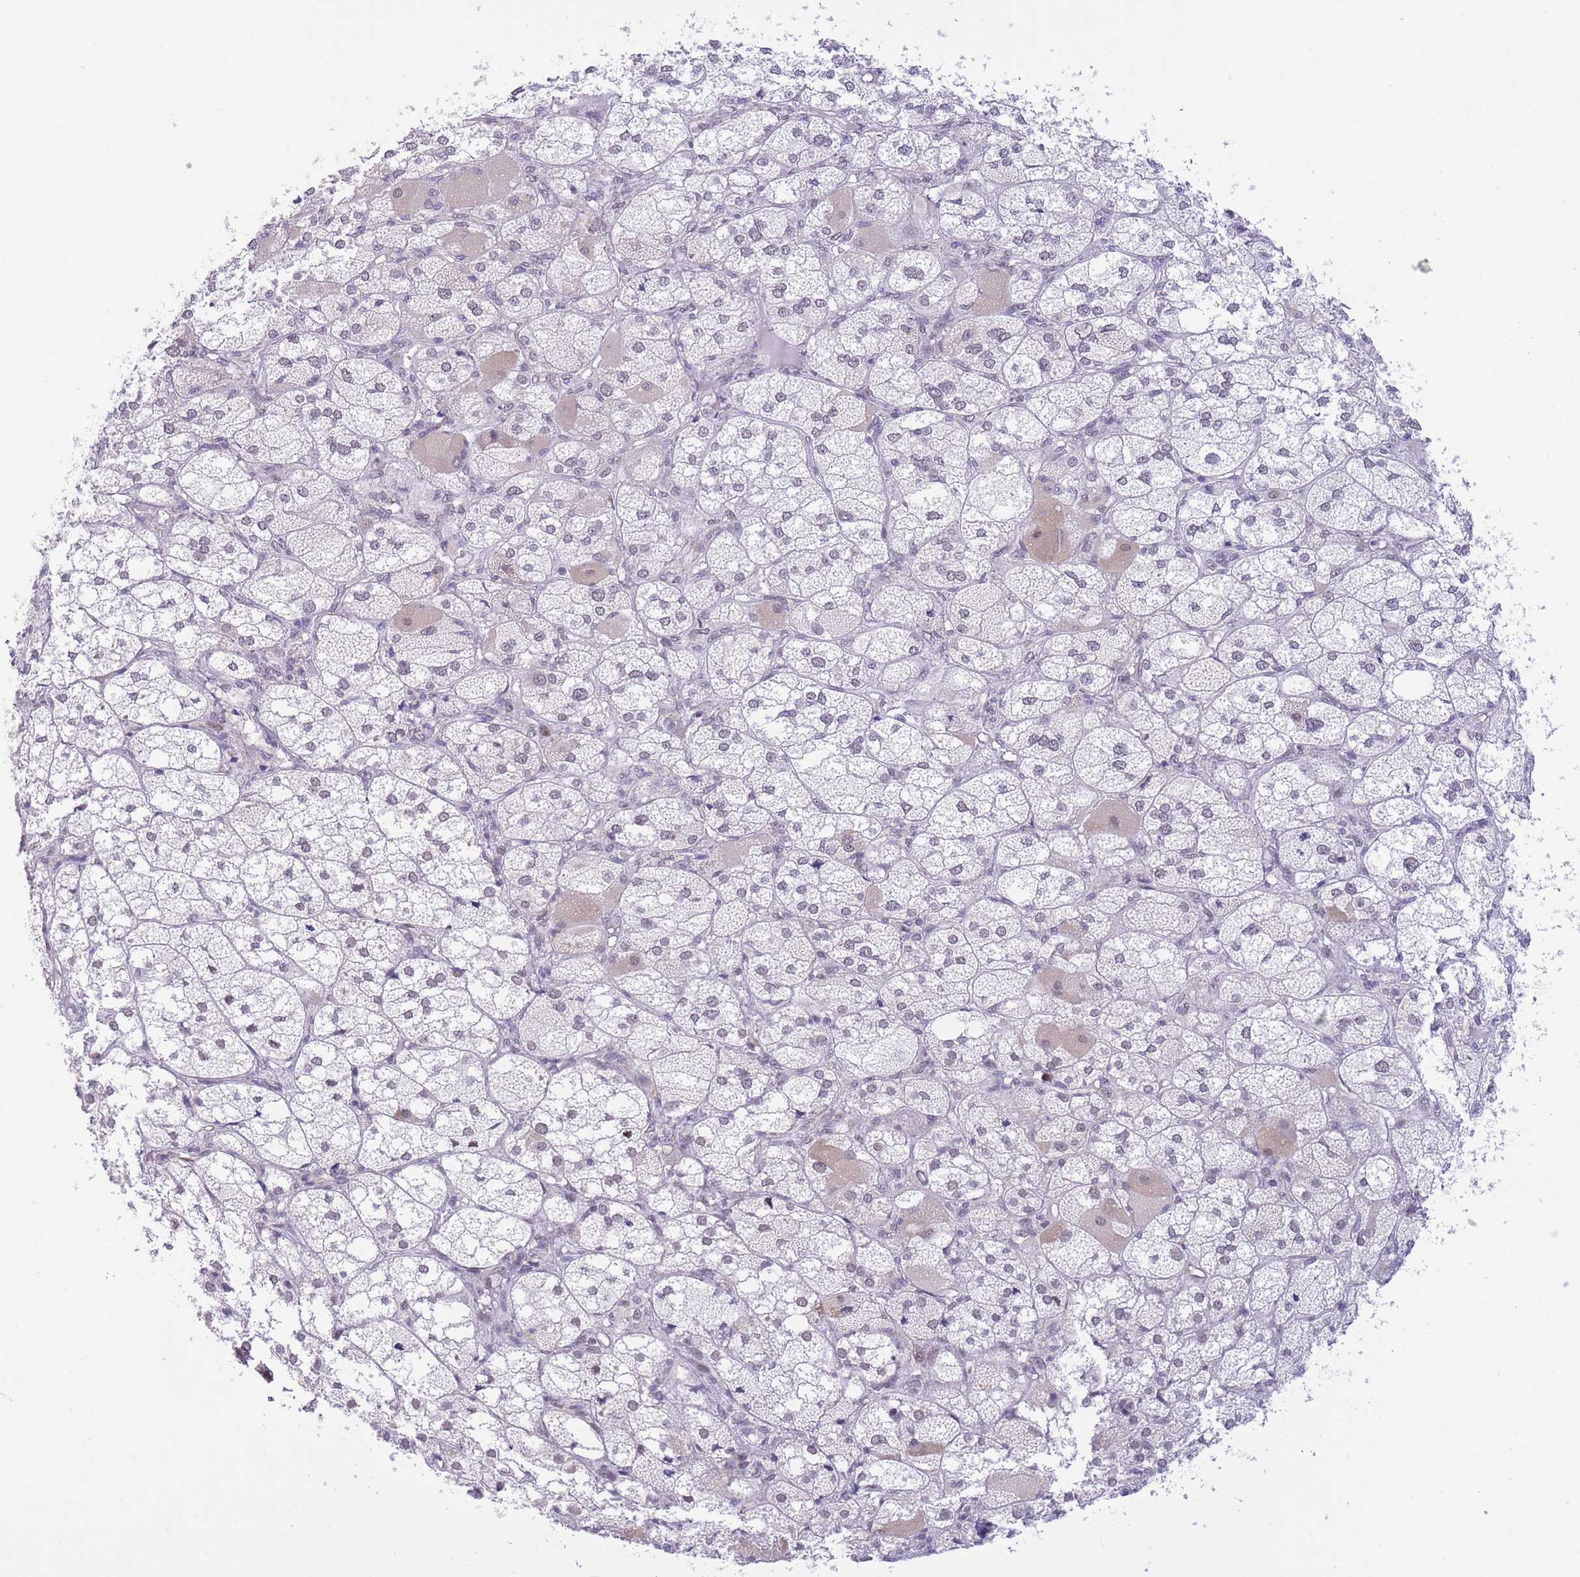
{"staining": {"intensity": "weak", "quantity": "<25%", "location": "nuclear"}, "tissue": "adrenal gland", "cell_type": "Glandular cells", "image_type": "normal", "snomed": [{"axis": "morphology", "description": "Normal tissue, NOS"}, {"axis": "topography", "description": "Adrenal gland"}], "caption": "DAB immunohistochemical staining of unremarkable human adrenal gland displays no significant staining in glandular cells. Brightfield microscopy of immunohistochemistry (IHC) stained with DAB (3,3'-diaminobenzidine) (brown) and hematoxylin (blue), captured at high magnification.", "gene": "RFX1", "patient": {"sex": "female", "age": 61}}